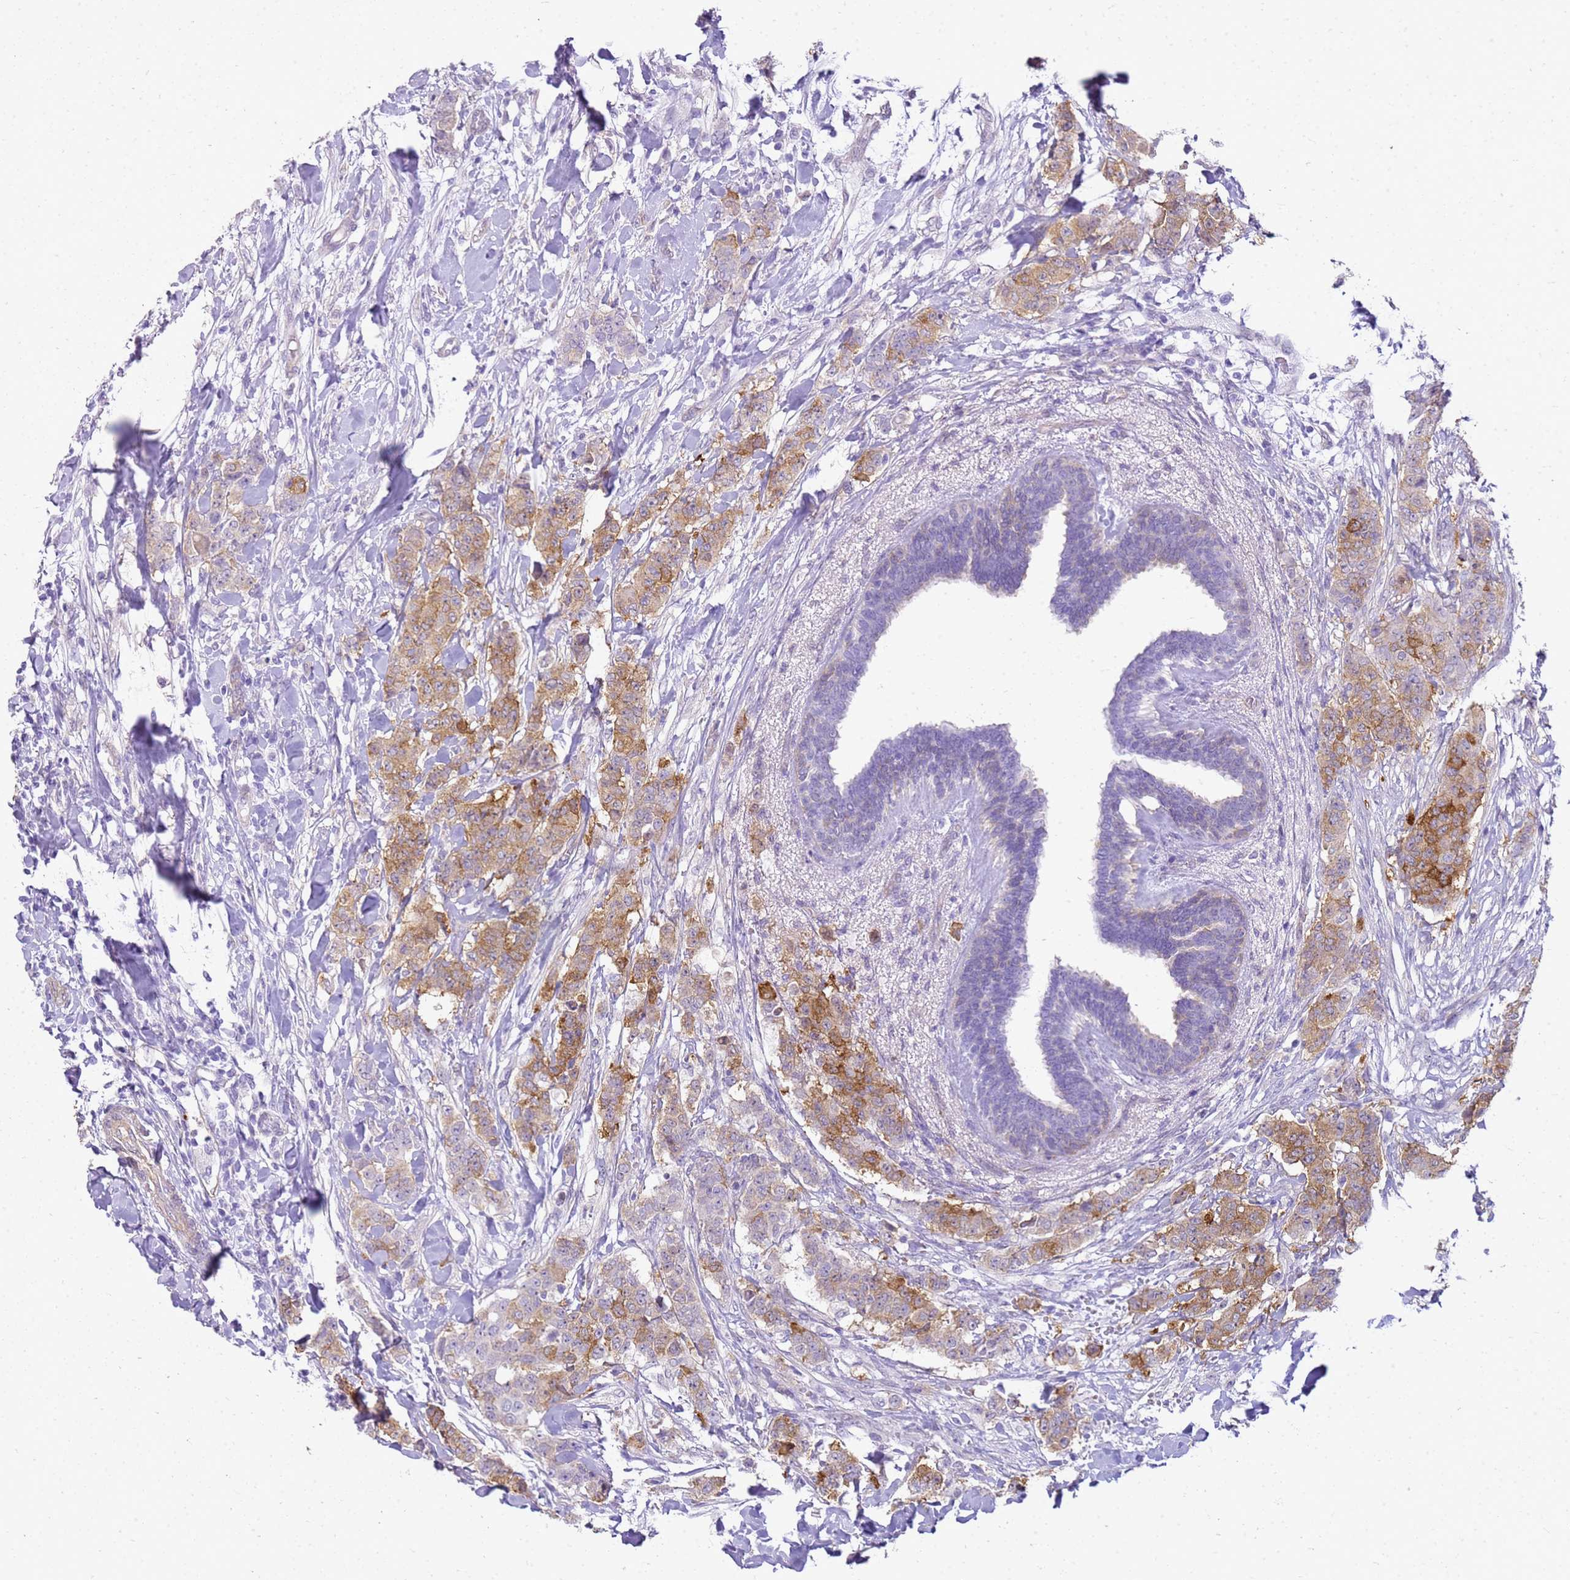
{"staining": {"intensity": "moderate", "quantity": ">75%", "location": "cytoplasmic/membranous"}, "tissue": "breast cancer", "cell_type": "Tumor cells", "image_type": "cancer", "snomed": [{"axis": "morphology", "description": "Duct carcinoma"}, {"axis": "topography", "description": "Breast"}], "caption": "This photomicrograph exhibits breast cancer (intraductal carcinoma) stained with IHC to label a protein in brown. The cytoplasmic/membranous of tumor cells show moderate positivity for the protein. Nuclei are counter-stained blue.", "gene": "HSPB1", "patient": {"sex": "female", "age": 40}}